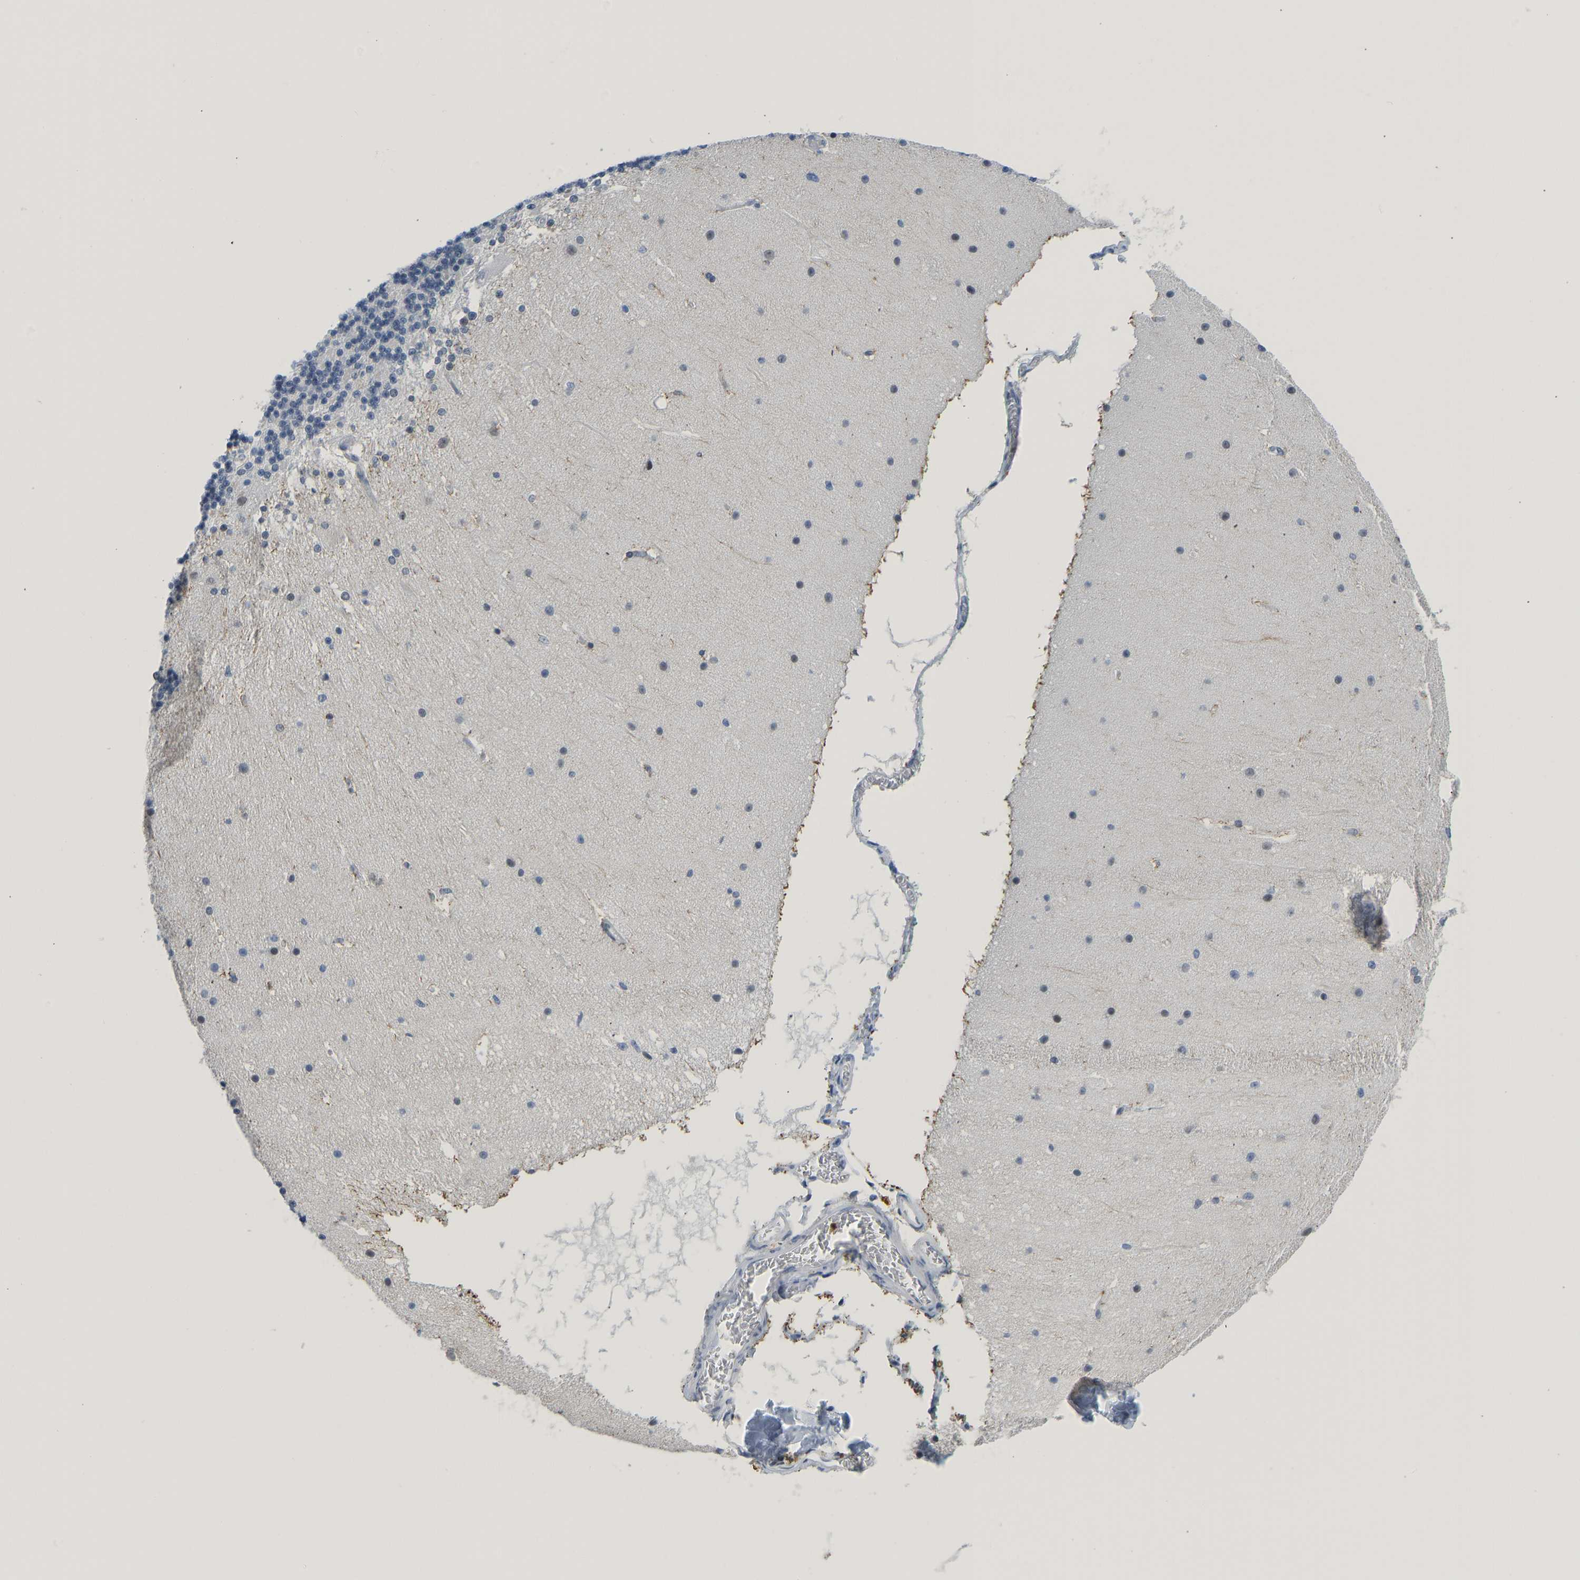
{"staining": {"intensity": "negative", "quantity": "none", "location": "none"}, "tissue": "cerebellum", "cell_type": "Cells in granular layer", "image_type": "normal", "snomed": [{"axis": "morphology", "description": "Normal tissue, NOS"}, {"axis": "topography", "description": "Cerebellum"}], "caption": "IHC micrograph of benign cerebellum stained for a protein (brown), which exhibits no staining in cells in granular layer.", "gene": "TXNDC2", "patient": {"sex": "female", "age": 19}}